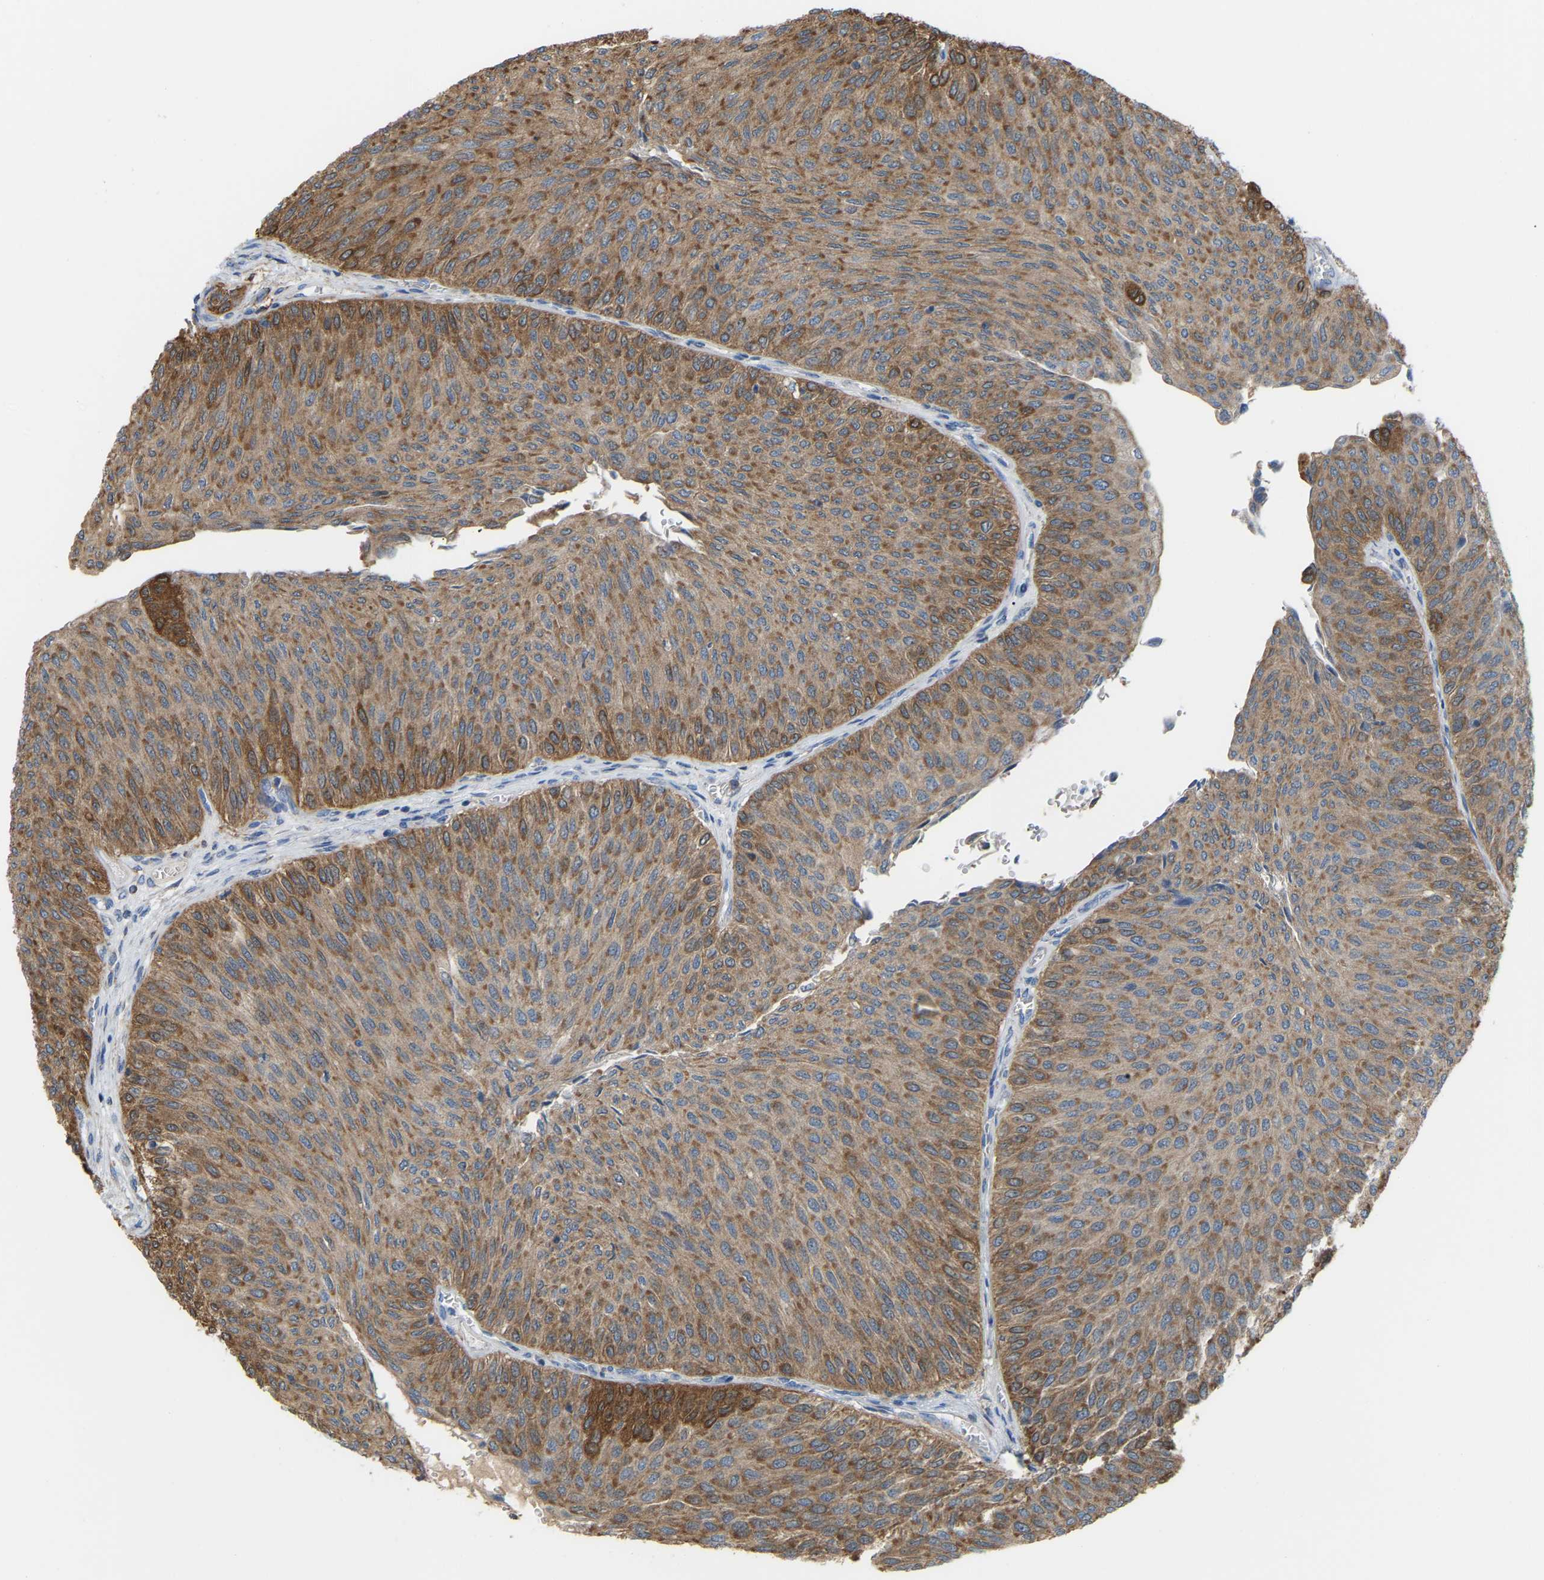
{"staining": {"intensity": "moderate", "quantity": ">75%", "location": "cytoplasmic/membranous"}, "tissue": "urothelial cancer", "cell_type": "Tumor cells", "image_type": "cancer", "snomed": [{"axis": "morphology", "description": "Urothelial carcinoma, Low grade"}, {"axis": "topography", "description": "Urinary bladder"}], "caption": "Immunohistochemical staining of urothelial cancer reveals medium levels of moderate cytoplasmic/membranous positivity in approximately >75% of tumor cells. (DAB (3,3'-diaminobenzidine) IHC with brightfield microscopy, high magnification).", "gene": "CROT", "patient": {"sex": "male", "age": 78}}